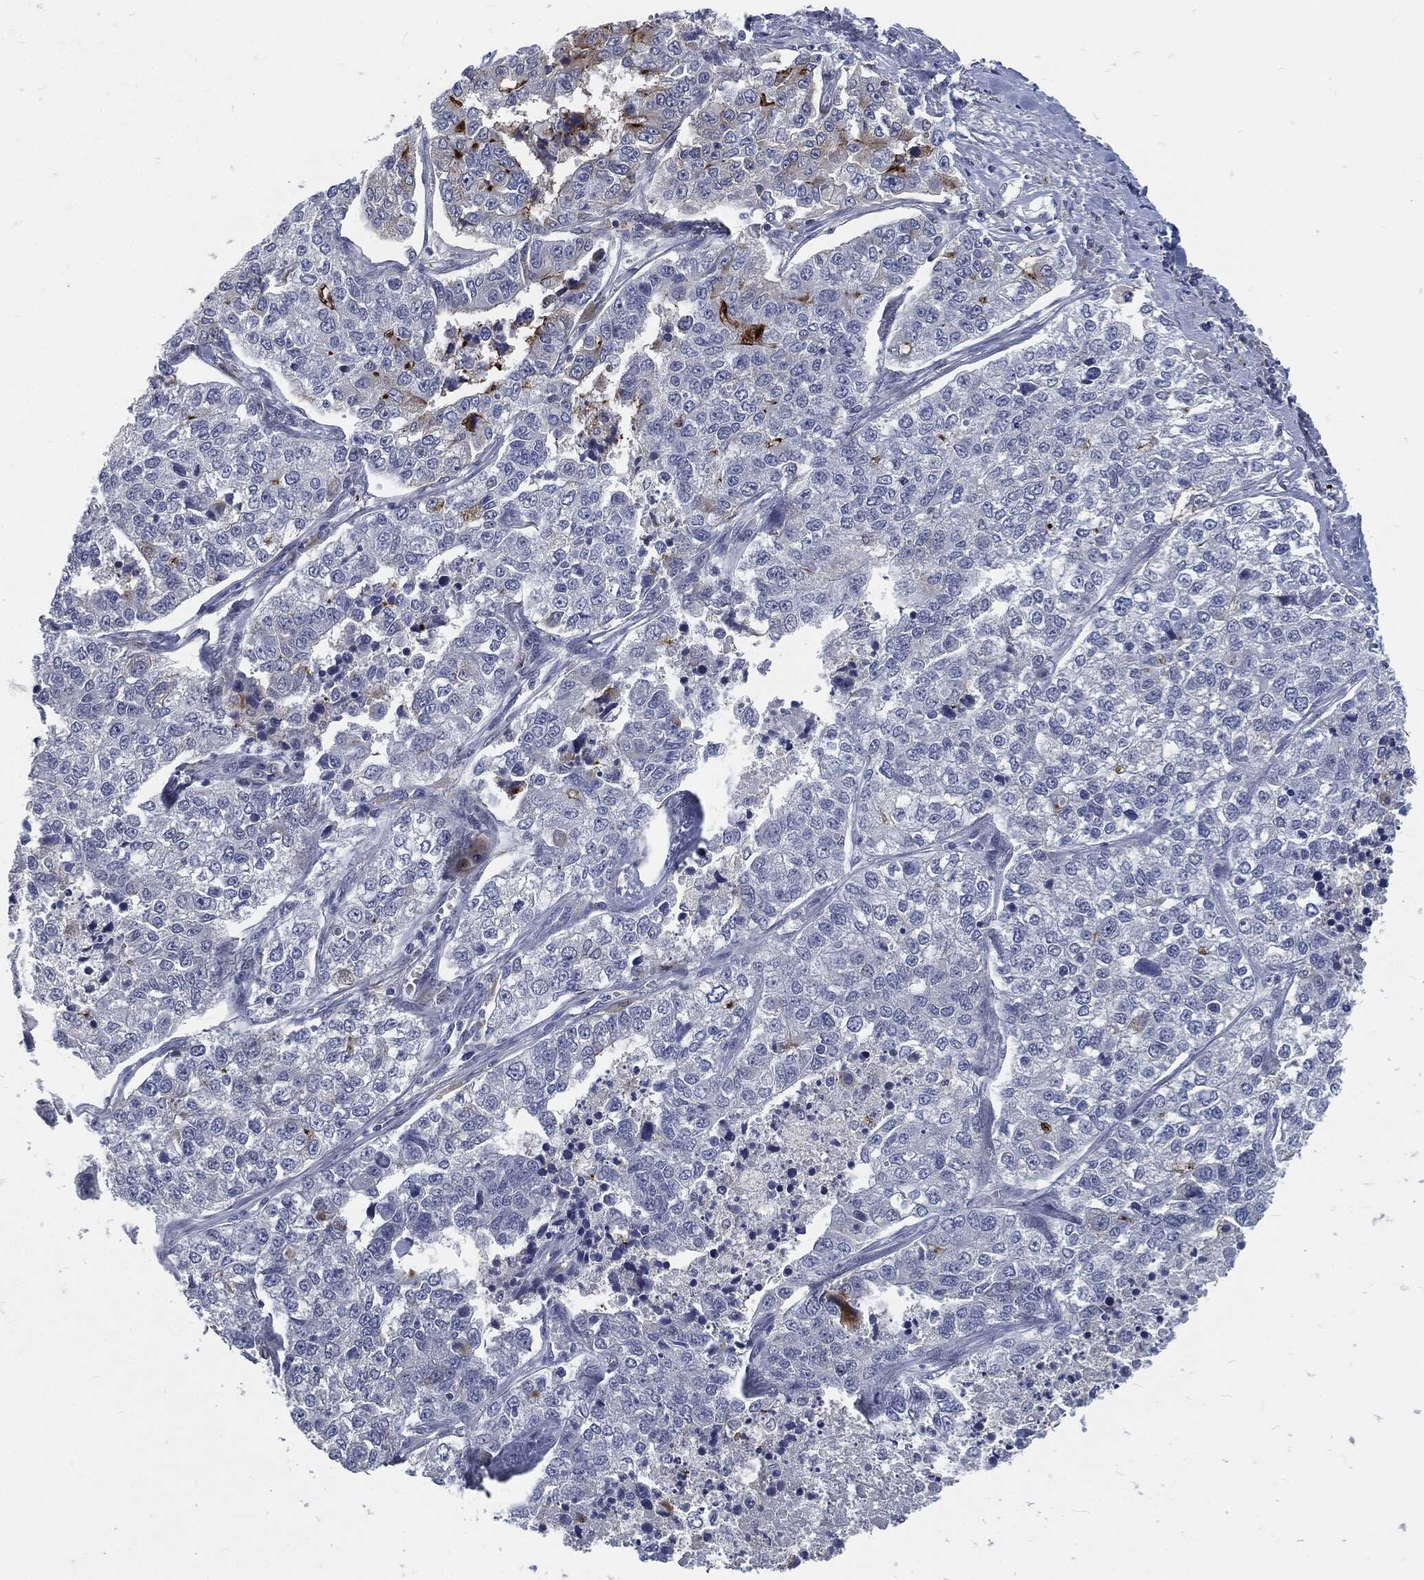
{"staining": {"intensity": "moderate", "quantity": "<25%", "location": "cytoplasmic/membranous"}, "tissue": "lung cancer", "cell_type": "Tumor cells", "image_type": "cancer", "snomed": [{"axis": "morphology", "description": "Adenocarcinoma, NOS"}, {"axis": "topography", "description": "Lung"}], "caption": "Human lung adenocarcinoma stained with a brown dye reveals moderate cytoplasmic/membranous positive expression in approximately <25% of tumor cells.", "gene": "PROM1", "patient": {"sex": "male", "age": 49}}